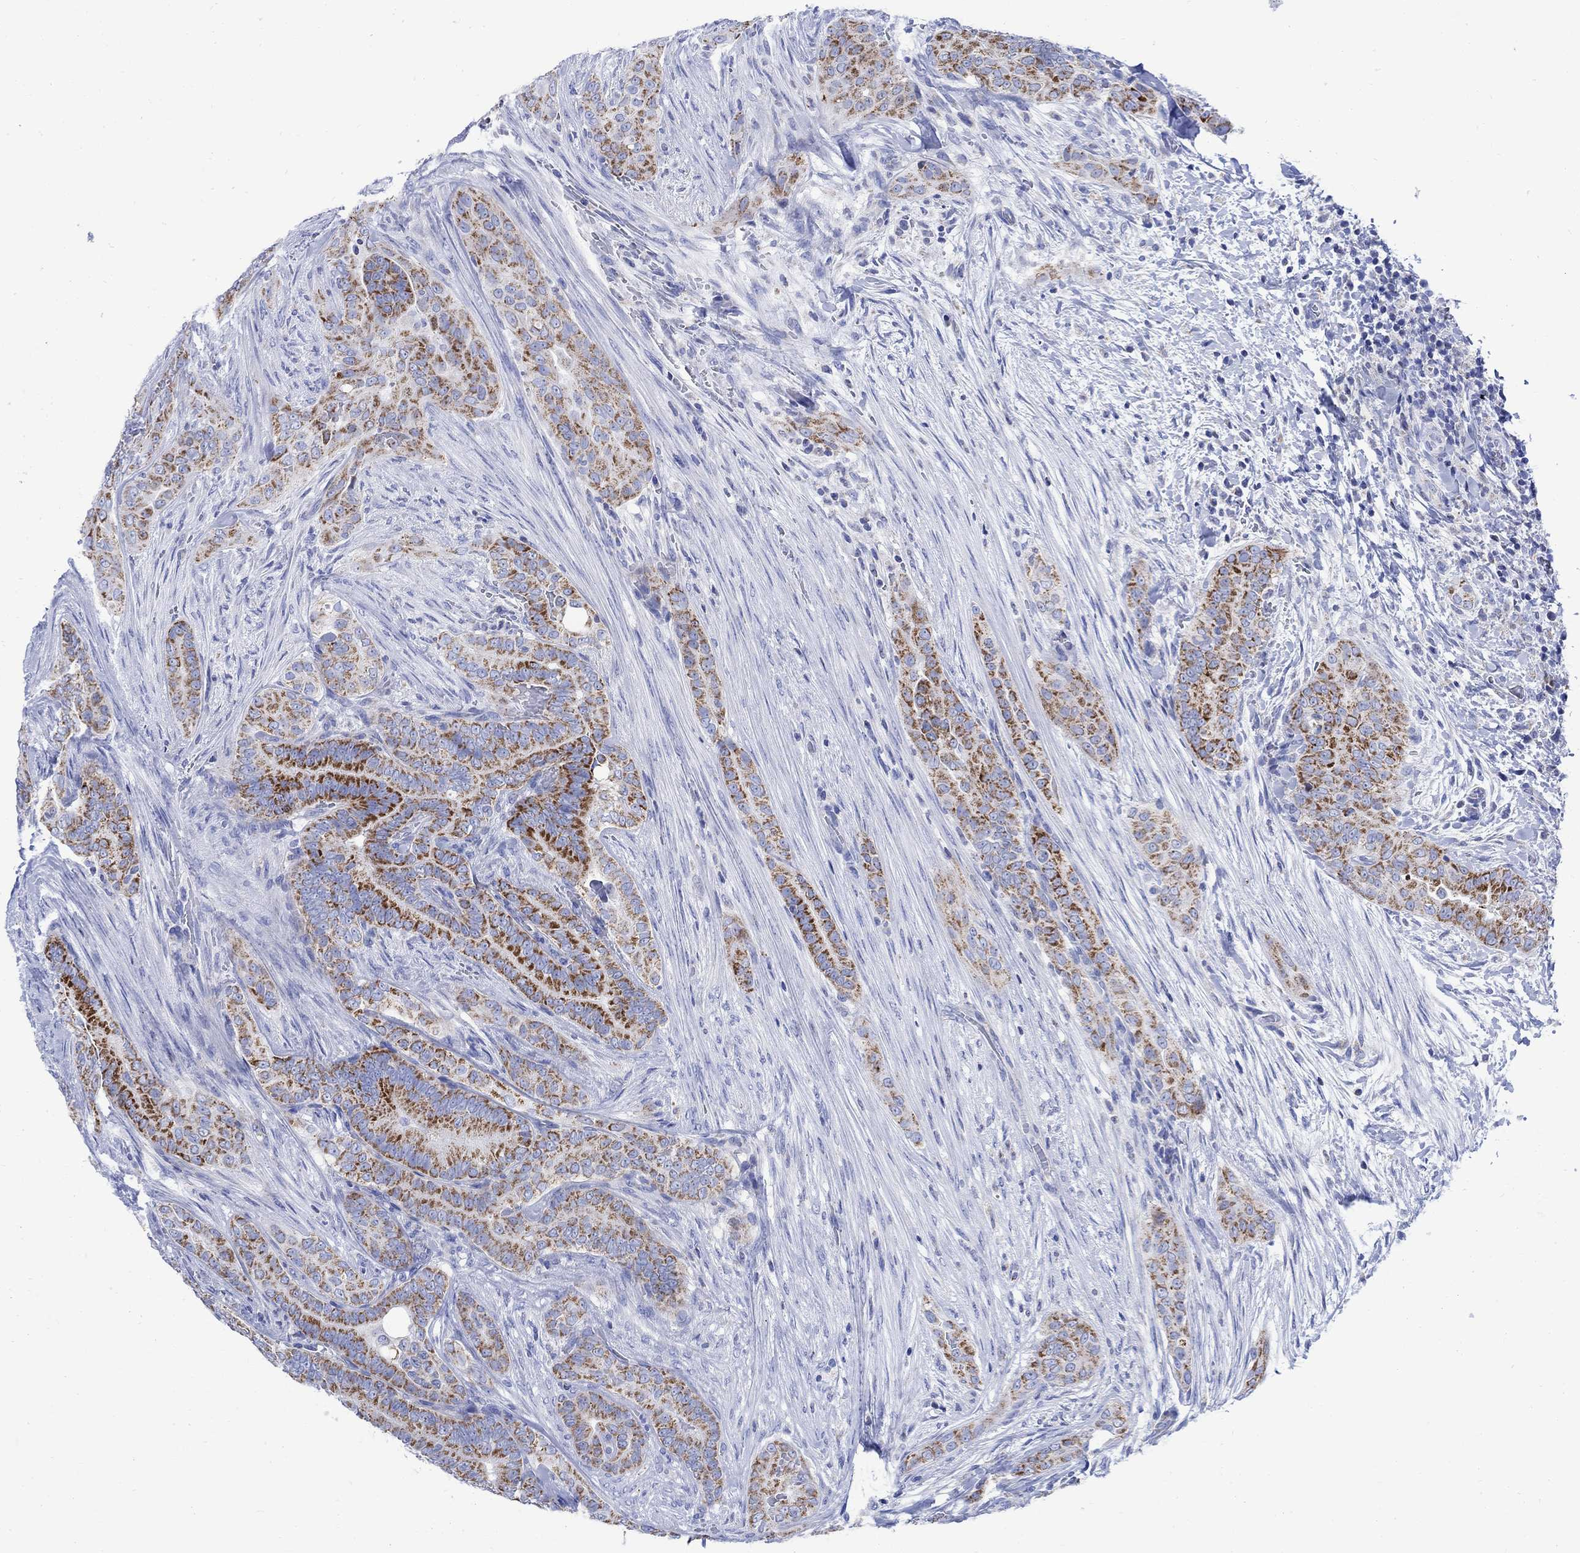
{"staining": {"intensity": "strong", "quantity": "25%-75%", "location": "cytoplasmic/membranous"}, "tissue": "thyroid cancer", "cell_type": "Tumor cells", "image_type": "cancer", "snomed": [{"axis": "morphology", "description": "Papillary adenocarcinoma, NOS"}, {"axis": "topography", "description": "Thyroid gland"}], "caption": "Strong cytoplasmic/membranous positivity for a protein is identified in approximately 25%-75% of tumor cells of thyroid cancer using IHC.", "gene": "CPLX2", "patient": {"sex": "male", "age": 61}}